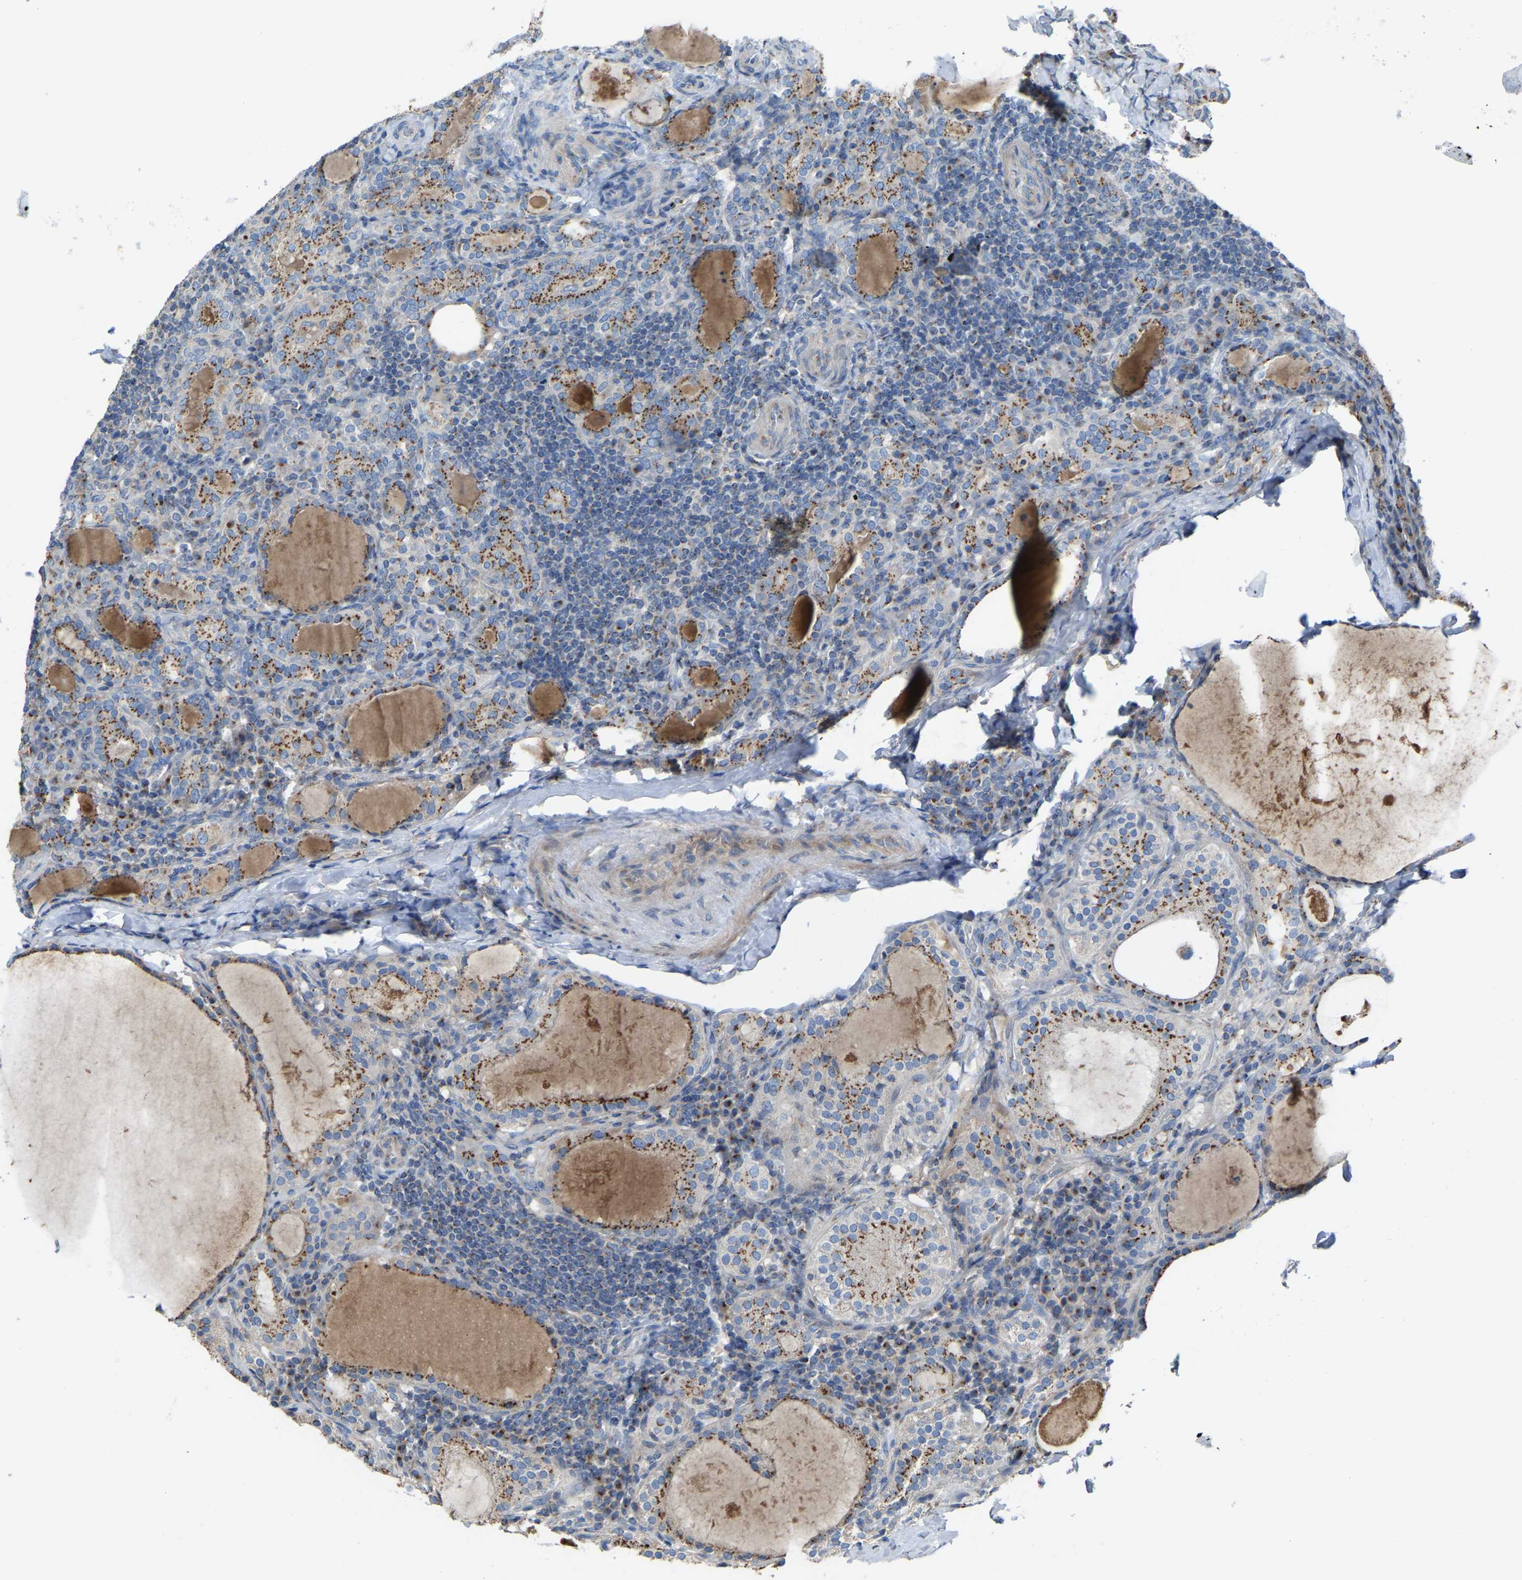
{"staining": {"intensity": "moderate", "quantity": ">75%", "location": "cytoplasmic/membranous"}, "tissue": "thyroid cancer", "cell_type": "Tumor cells", "image_type": "cancer", "snomed": [{"axis": "morphology", "description": "Papillary adenocarcinoma, NOS"}, {"axis": "topography", "description": "Thyroid gland"}], "caption": "Papillary adenocarcinoma (thyroid) stained for a protein exhibits moderate cytoplasmic/membranous positivity in tumor cells. The protein is shown in brown color, while the nuclei are stained blue.", "gene": "CANT1", "patient": {"sex": "female", "age": 42}}